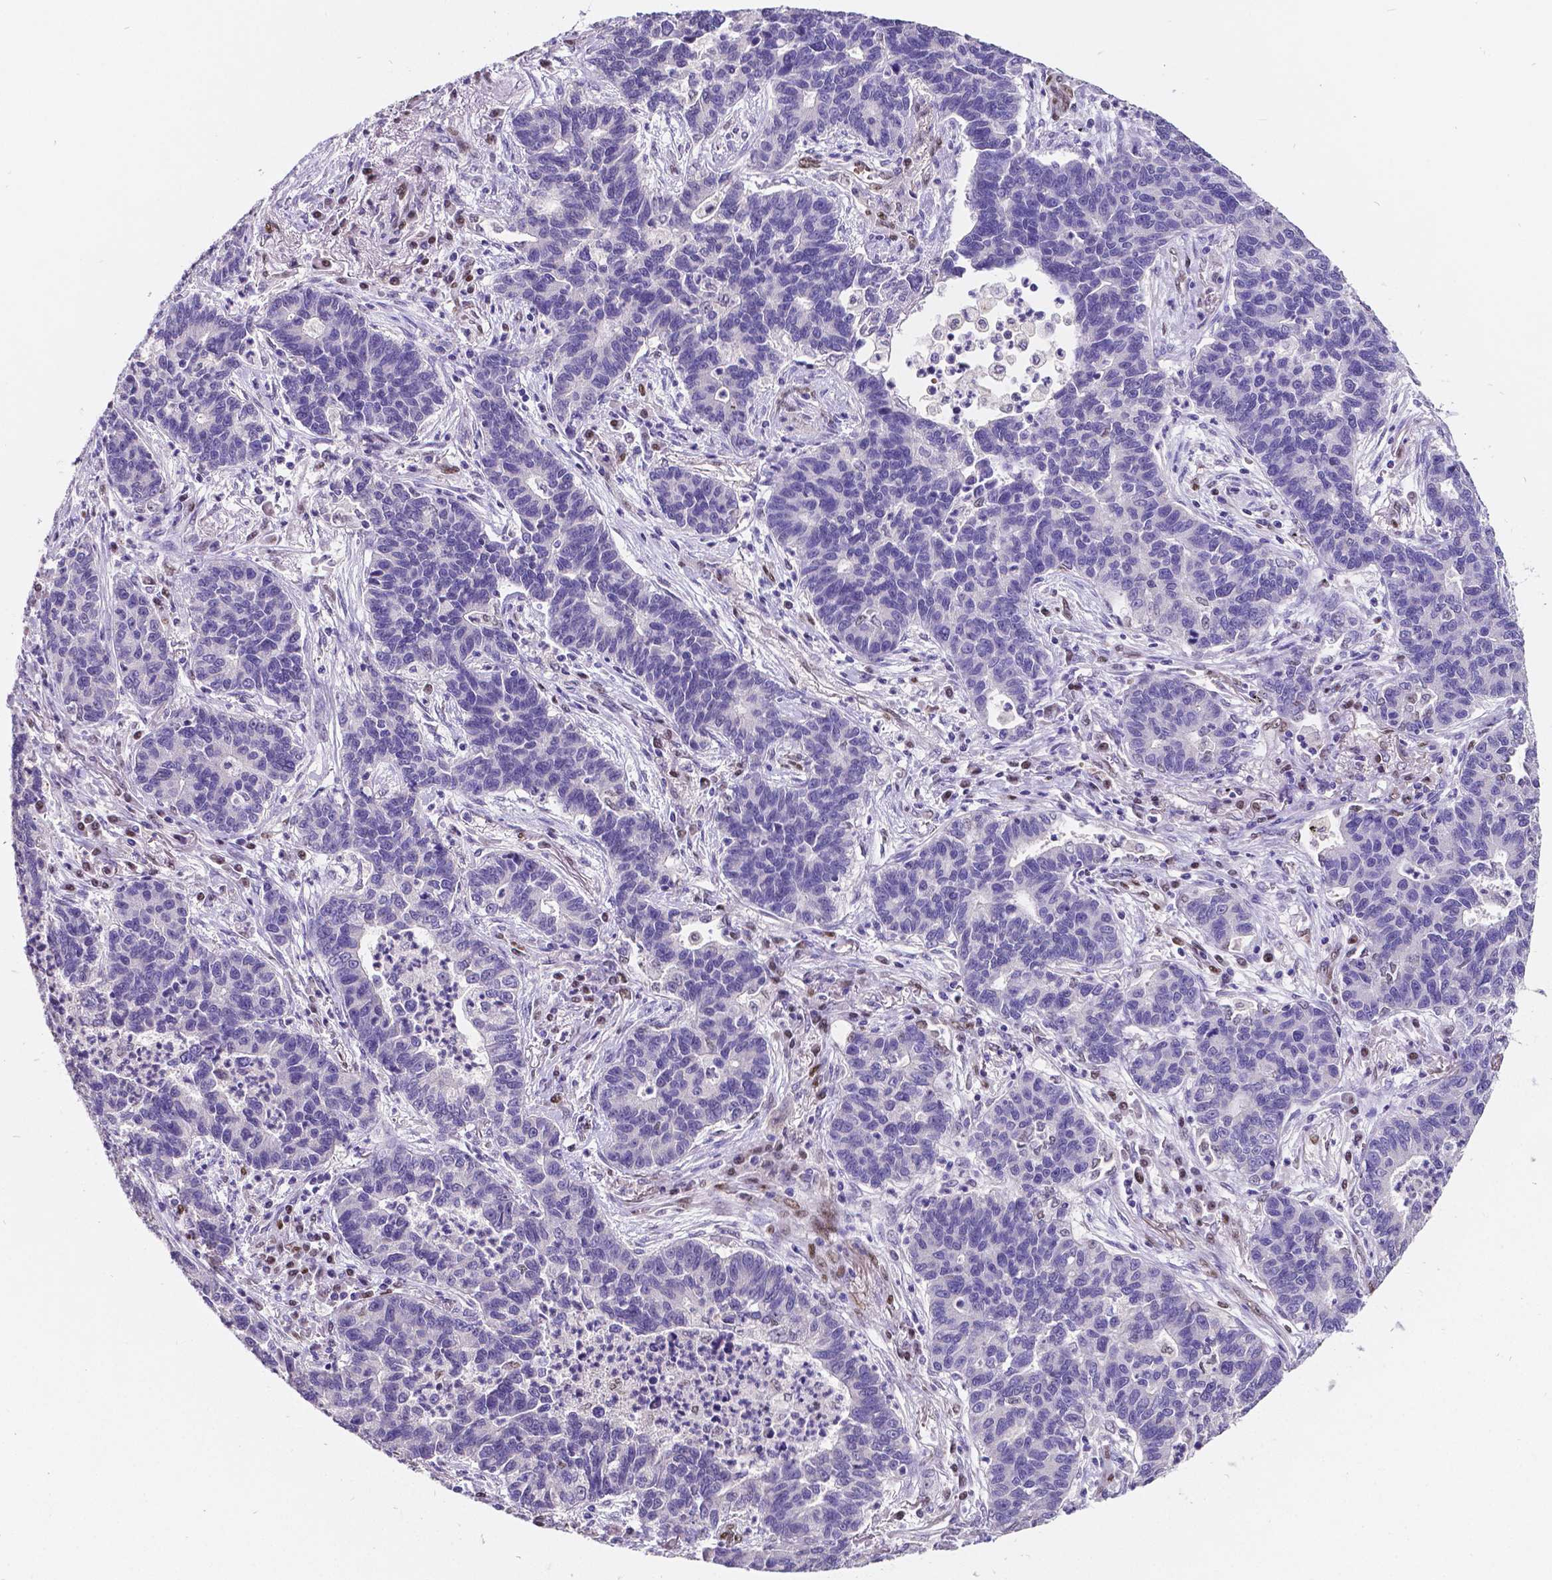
{"staining": {"intensity": "negative", "quantity": "none", "location": "none"}, "tissue": "lung cancer", "cell_type": "Tumor cells", "image_type": "cancer", "snomed": [{"axis": "morphology", "description": "Adenocarcinoma, NOS"}, {"axis": "topography", "description": "Lung"}], "caption": "A high-resolution photomicrograph shows IHC staining of lung cancer (adenocarcinoma), which exhibits no significant staining in tumor cells.", "gene": "MEF2C", "patient": {"sex": "female", "age": 57}}